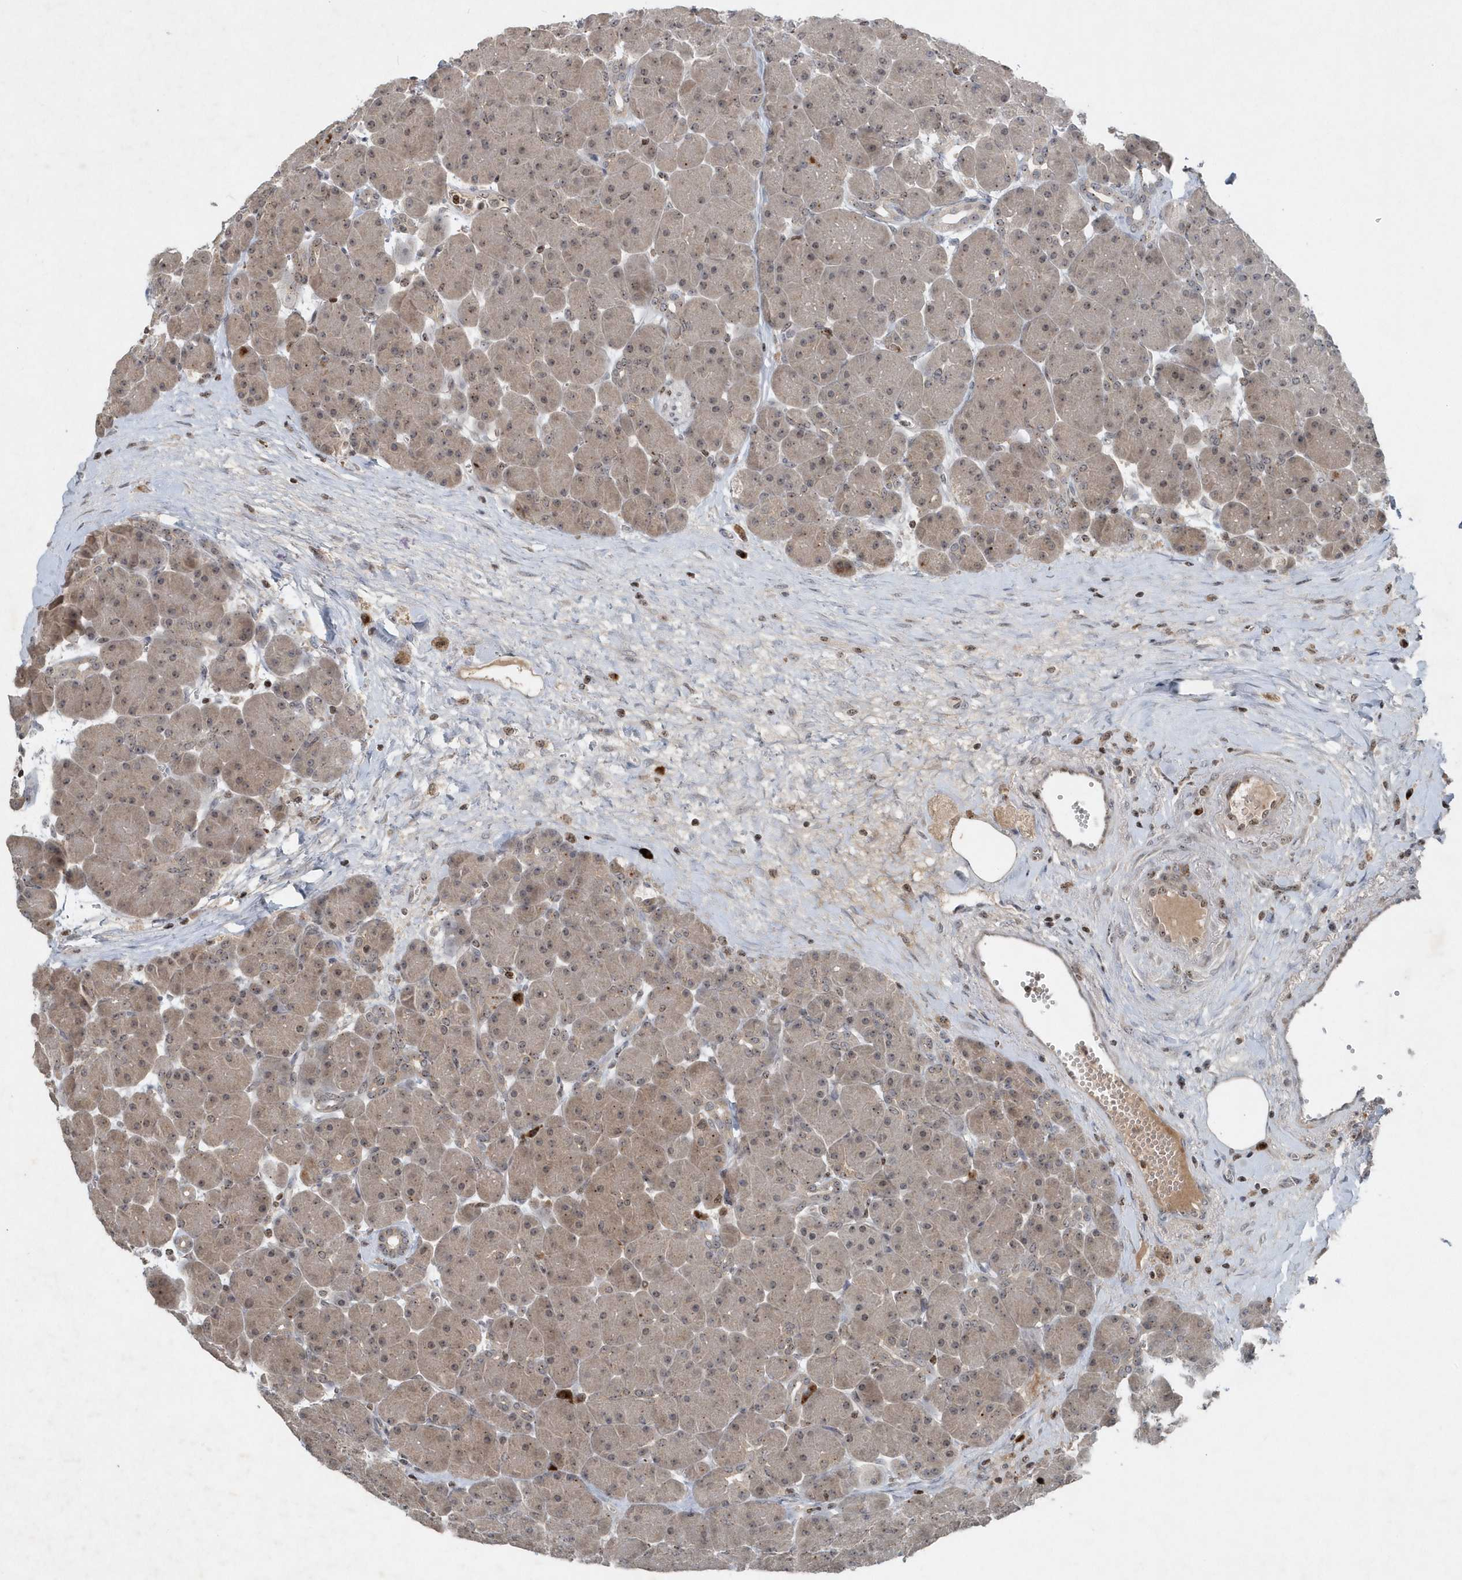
{"staining": {"intensity": "weak", "quantity": ">75%", "location": "cytoplasmic/membranous,nuclear"}, "tissue": "pancreas", "cell_type": "Exocrine glandular cells", "image_type": "normal", "snomed": [{"axis": "morphology", "description": "Normal tissue, NOS"}, {"axis": "topography", "description": "Pancreas"}], "caption": "The image shows immunohistochemical staining of unremarkable pancreas. There is weak cytoplasmic/membranous,nuclear staining is present in about >75% of exocrine glandular cells.", "gene": "QTRT2", "patient": {"sex": "male", "age": 66}}